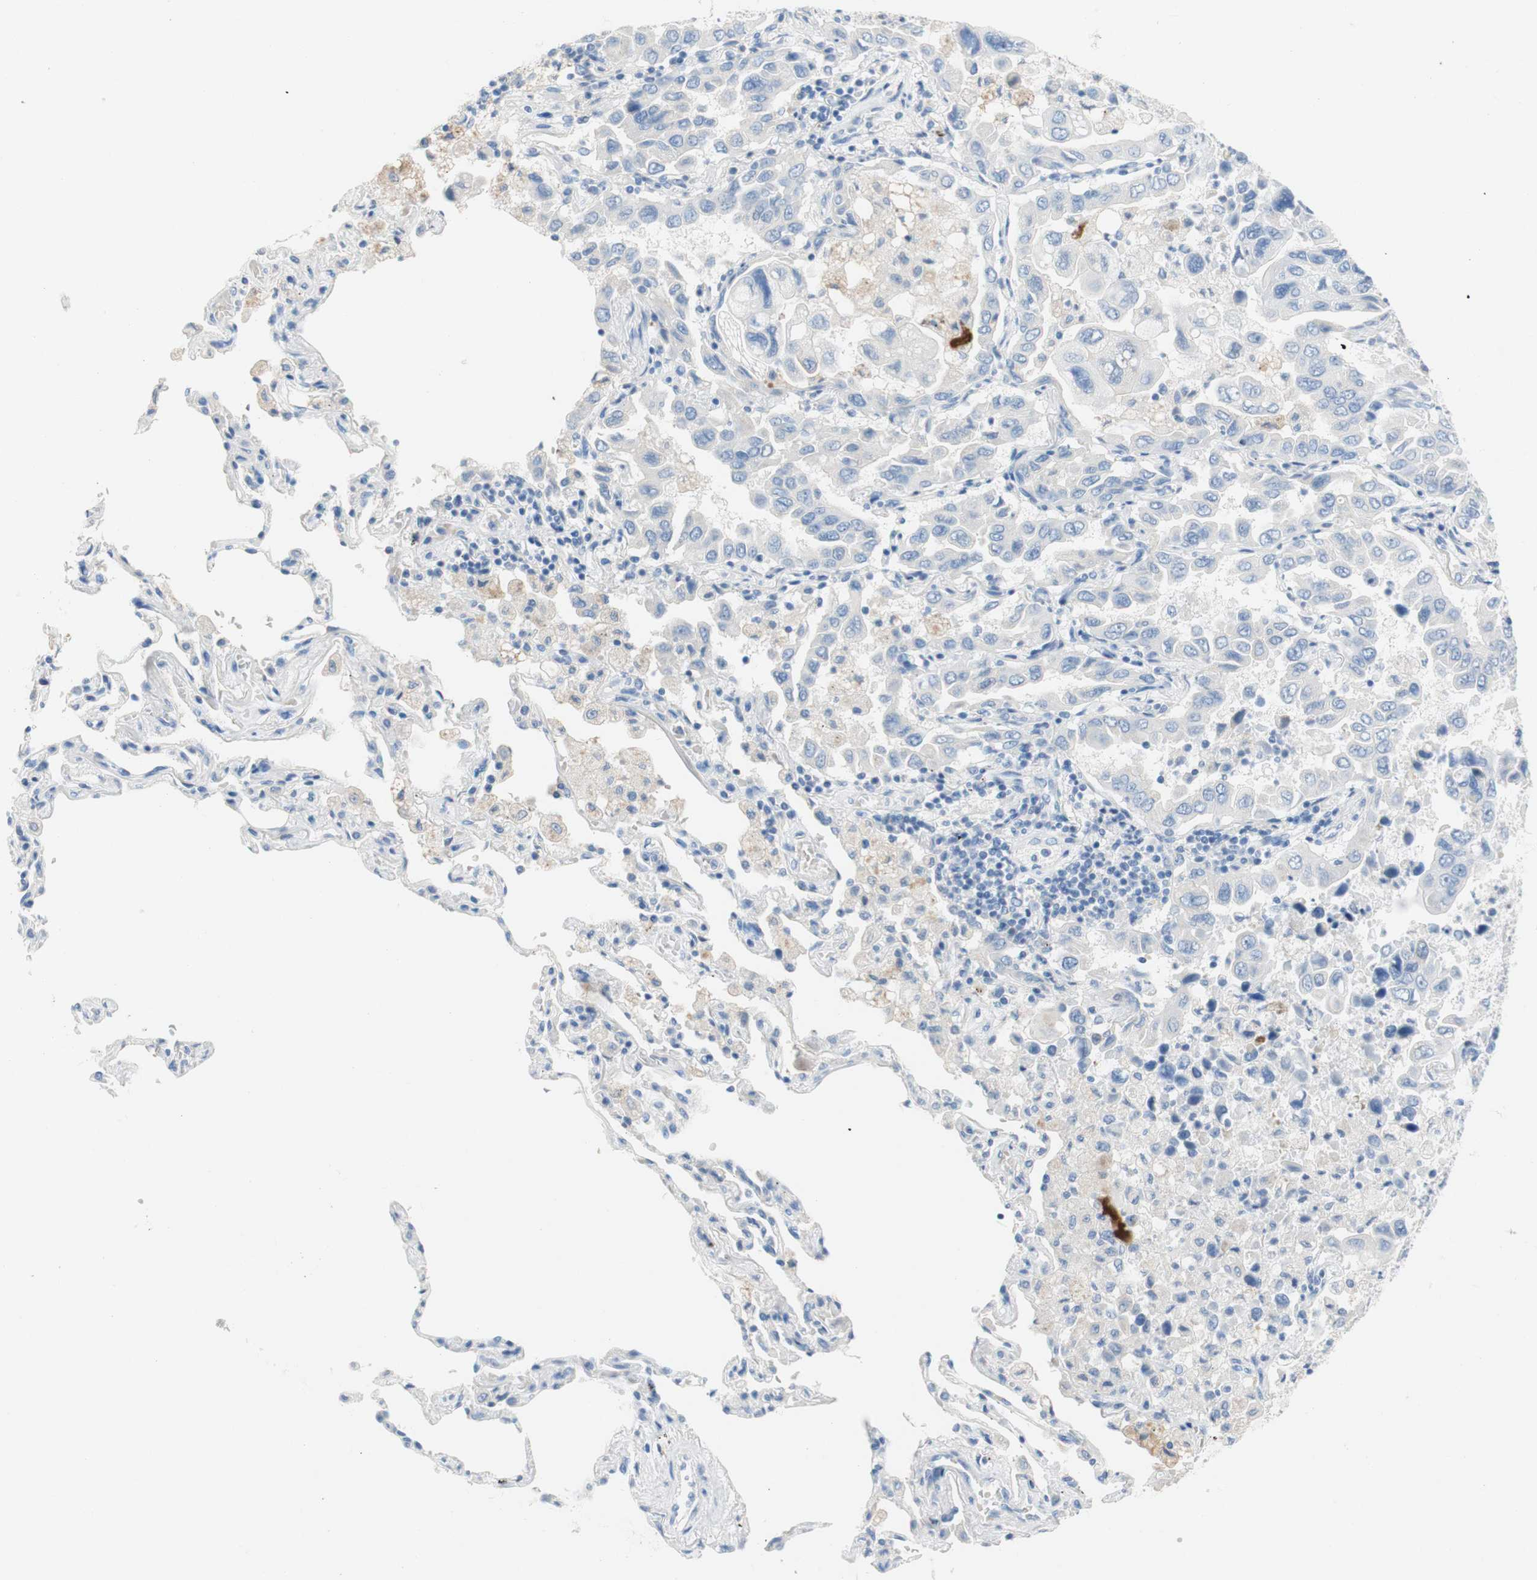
{"staining": {"intensity": "weak", "quantity": "<25%", "location": "cytoplasmic/membranous"}, "tissue": "lung cancer", "cell_type": "Tumor cells", "image_type": "cancer", "snomed": [{"axis": "morphology", "description": "Adenocarcinoma, NOS"}, {"axis": "topography", "description": "Lung"}], "caption": "DAB immunohistochemical staining of lung adenocarcinoma exhibits no significant staining in tumor cells.", "gene": "POLR2J3", "patient": {"sex": "male", "age": 64}}